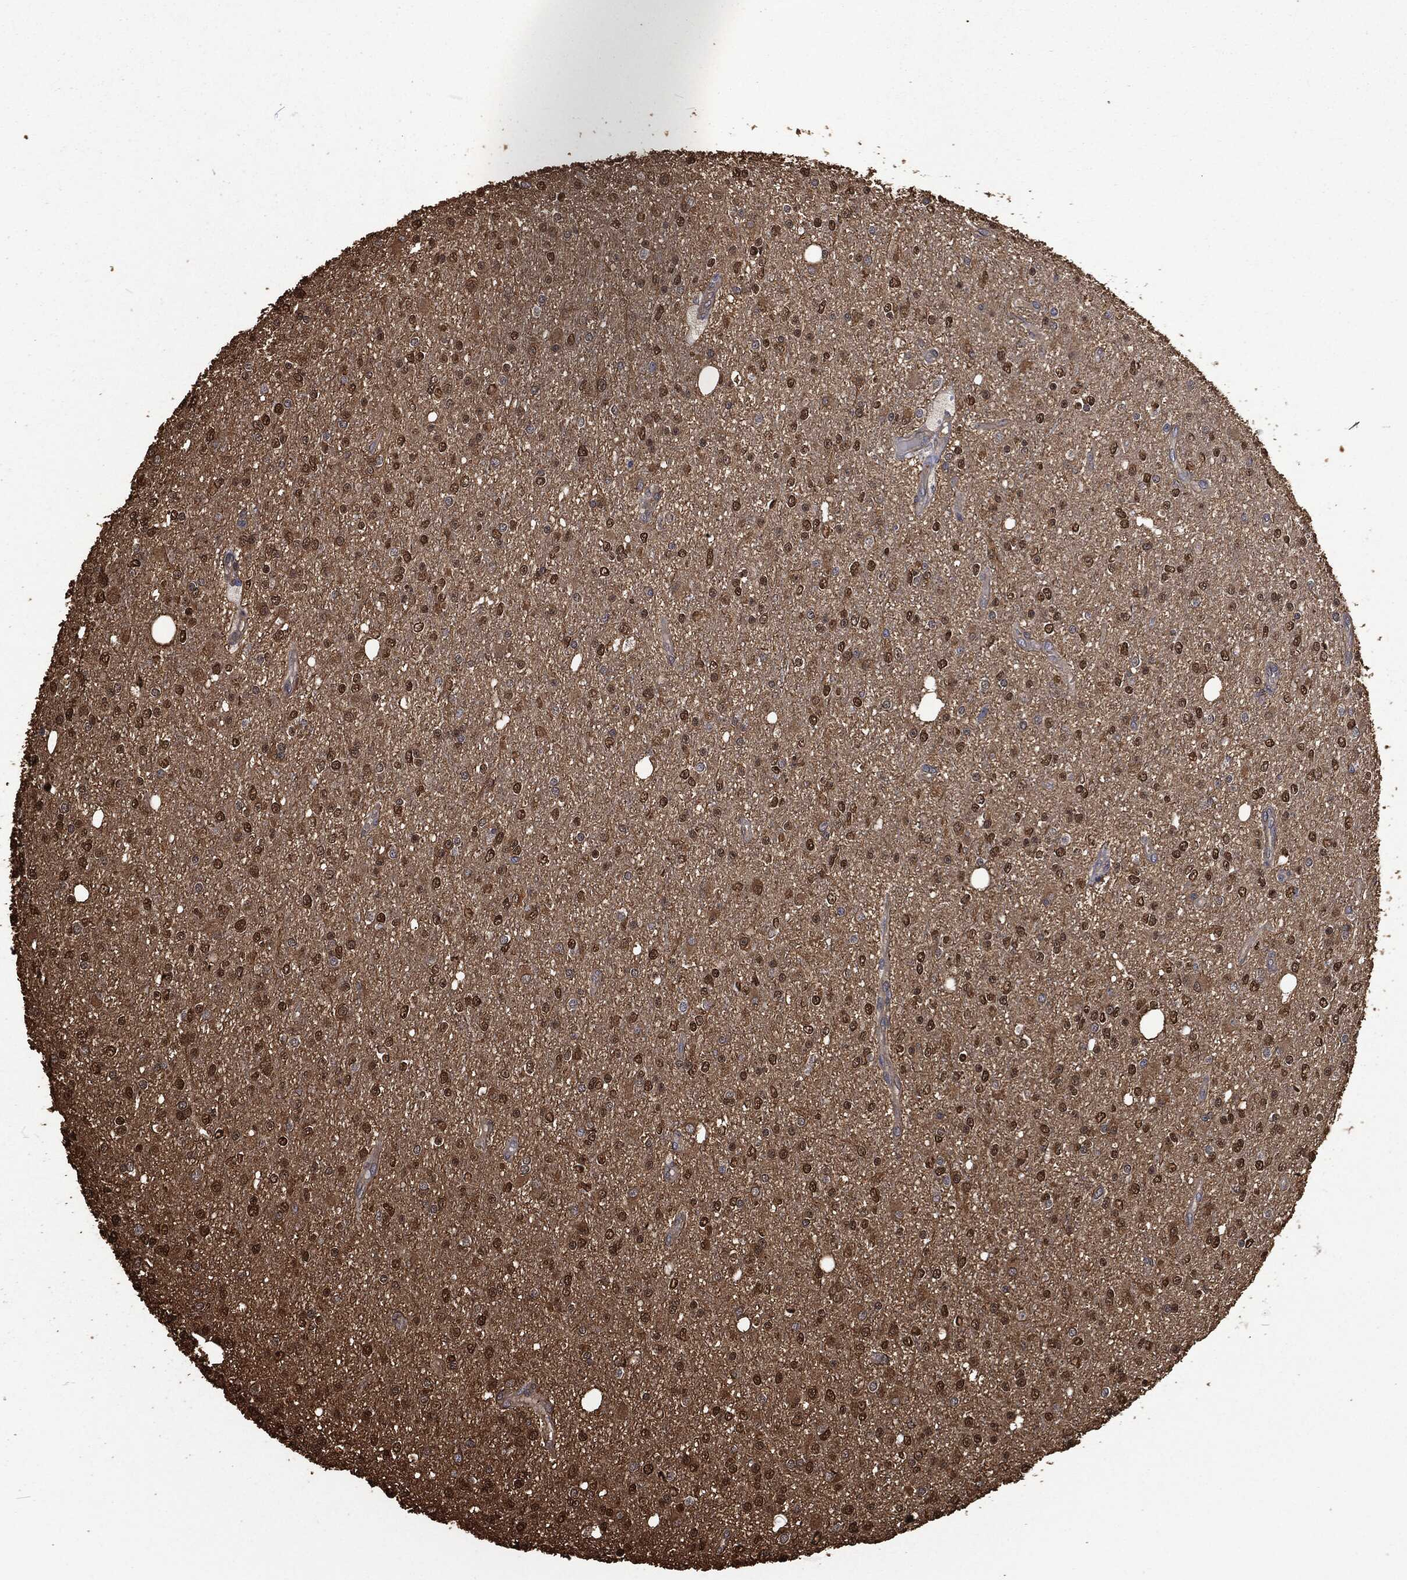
{"staining": {"intensity": "strong", "quantity": "25%-75%", "location": "cytoplasmic/membranous,nuclear"}, "tissue": "glioma", "cell_type": "Tumor cells", "image_type": "cancer", "snomed": [{"axis": "morphology", "description": "Glioma, malignant, Low grade"}, {"axis": "topography", "description": "Brain"}], "caption": "Human low-grade glioma (malignant) stained for a protein (brown) reveals strong cytoplasmic/membranous and nuclear positive positivity in approximately 25%-75% of tumor cells.", "gene": "PRDX4", "patient": {"sex": "female", "age": 45}}